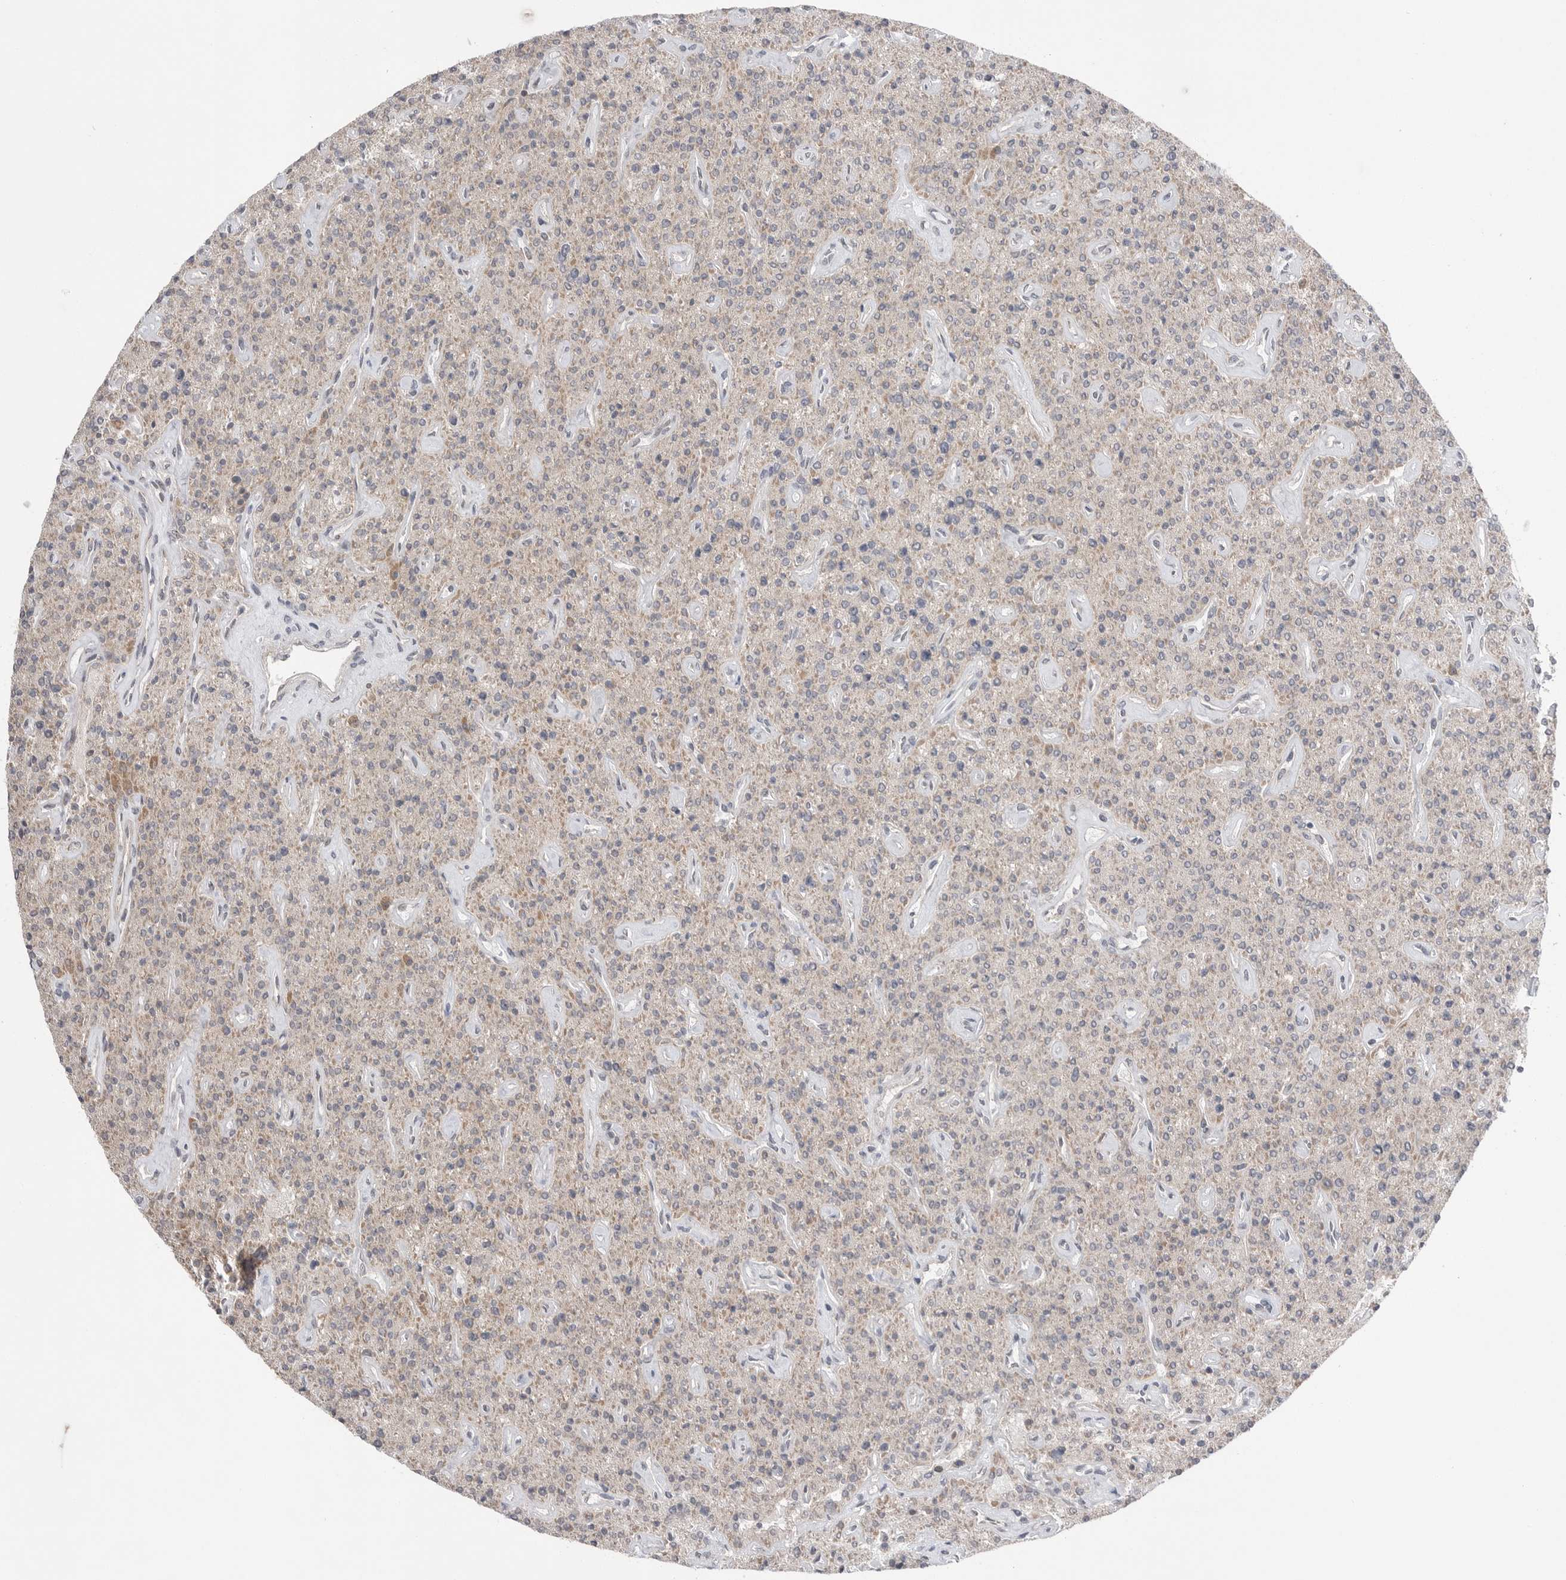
{"staining": {"intensity": "strong", "quantity": "25%-75%", "location": "cytoplasmic/membranous"}, "tissue": "parathyroid gland", "cell_type": "Glandular cells", "image_type": "normal", "snomed": [{"axis": "morphology", "description": "Normal tissue, NOS"}, {"axis": "topography", "description": "Parathyroid gland"}], "caption": "Immunohistochemical staining of benign parathyroid gland exhibits strong cytoplasmic/membranous protein expression in about 25%-75% of glandular cells.", "gene": "NTAQ1", "patient": {"sex": "male", "age": 46}}